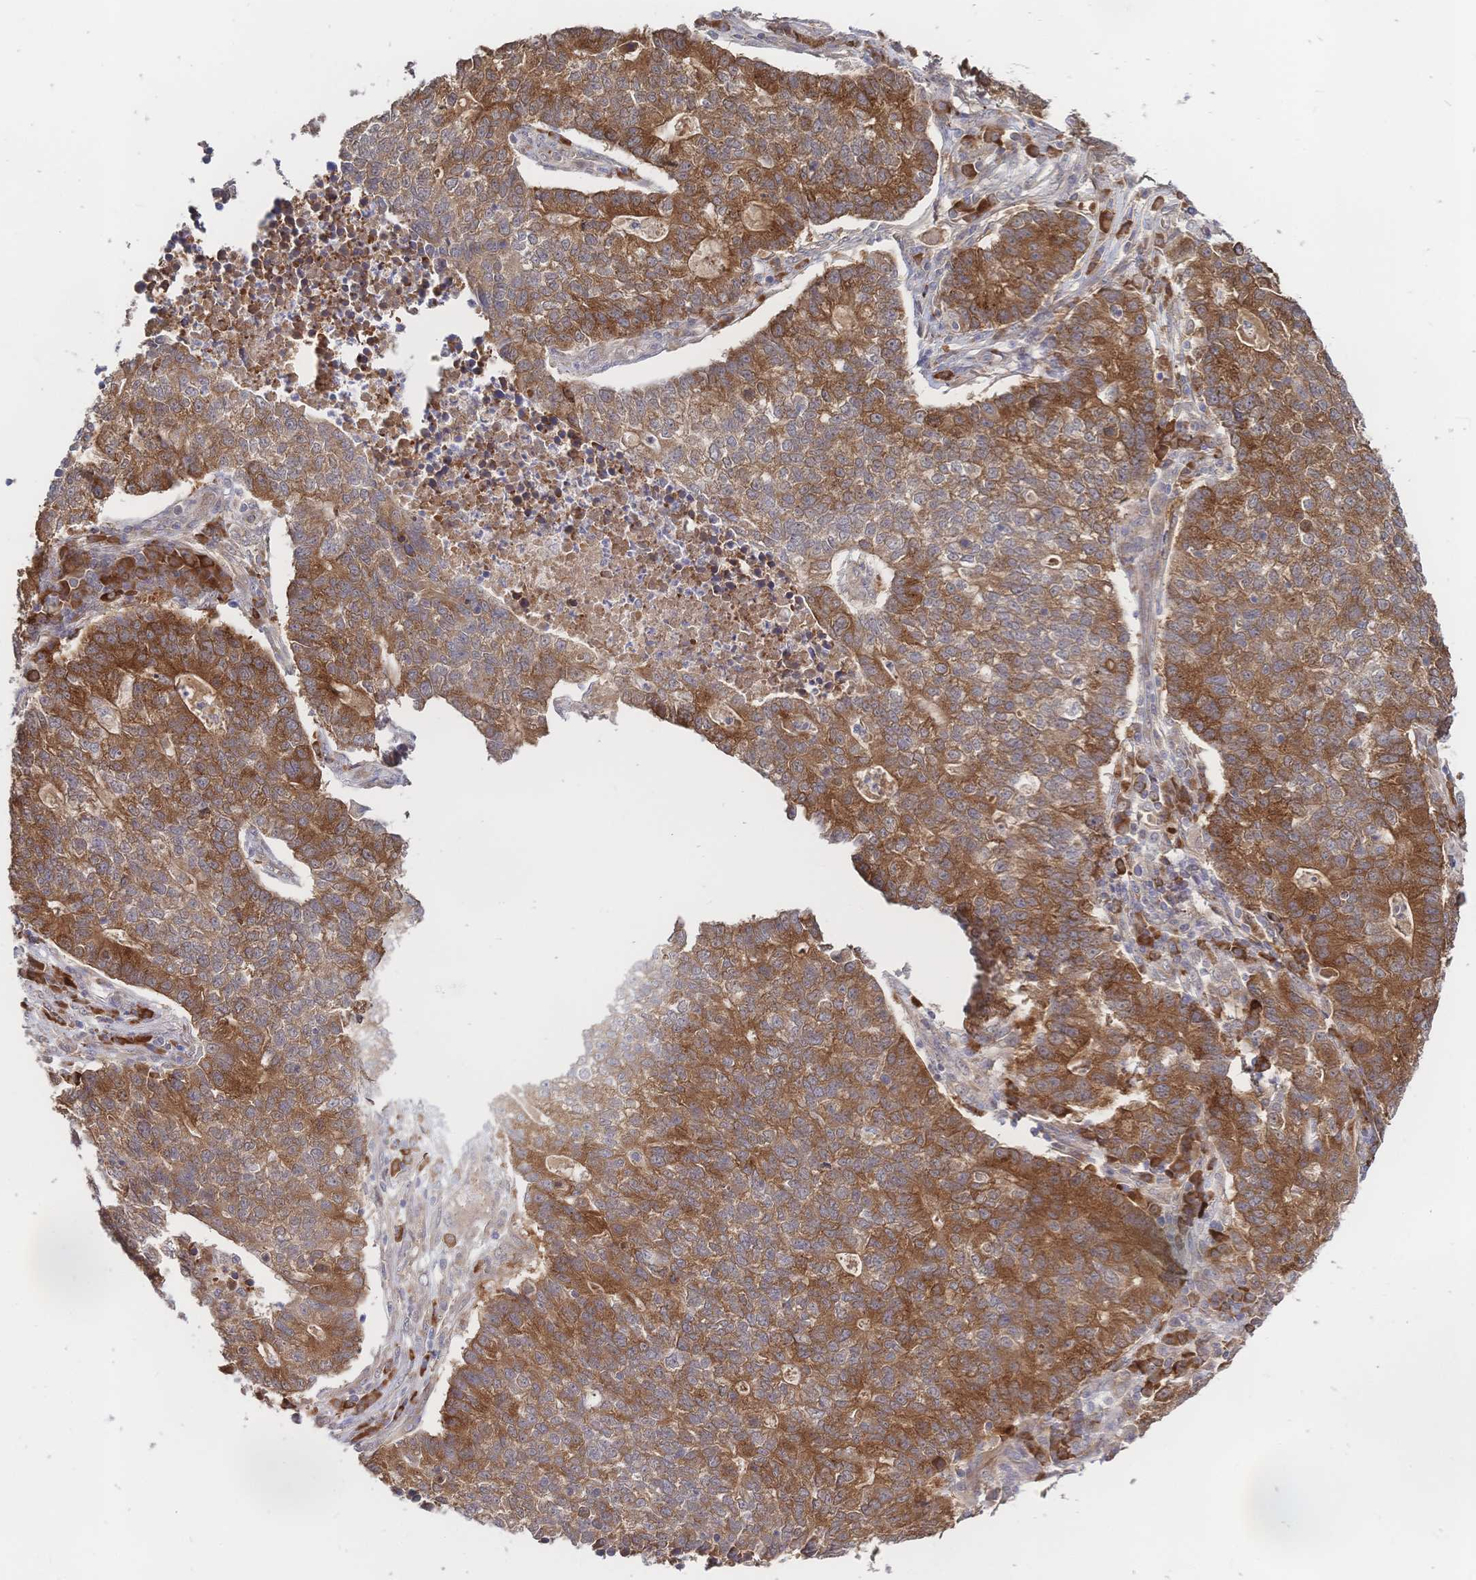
{"staining": {"intensity": "moderate", "quantity": ">75%", "location": "cytoplasmic/membranous"}, "tissue": "lung cancer", "cell_type": "Tumor cells", "image_type": "cancer", "snomed": [{"axis": "morphology", "description": "Adenocarcinoma, NOS"}, {"axis": "topography", "description": "Lung"}], "caption": "Lung adenocarcinoma stained with a protein marker exhibits moderate staining in tumor cells.", "gene": "LMO4", "patient": {"sex": "male", "age": 57}}